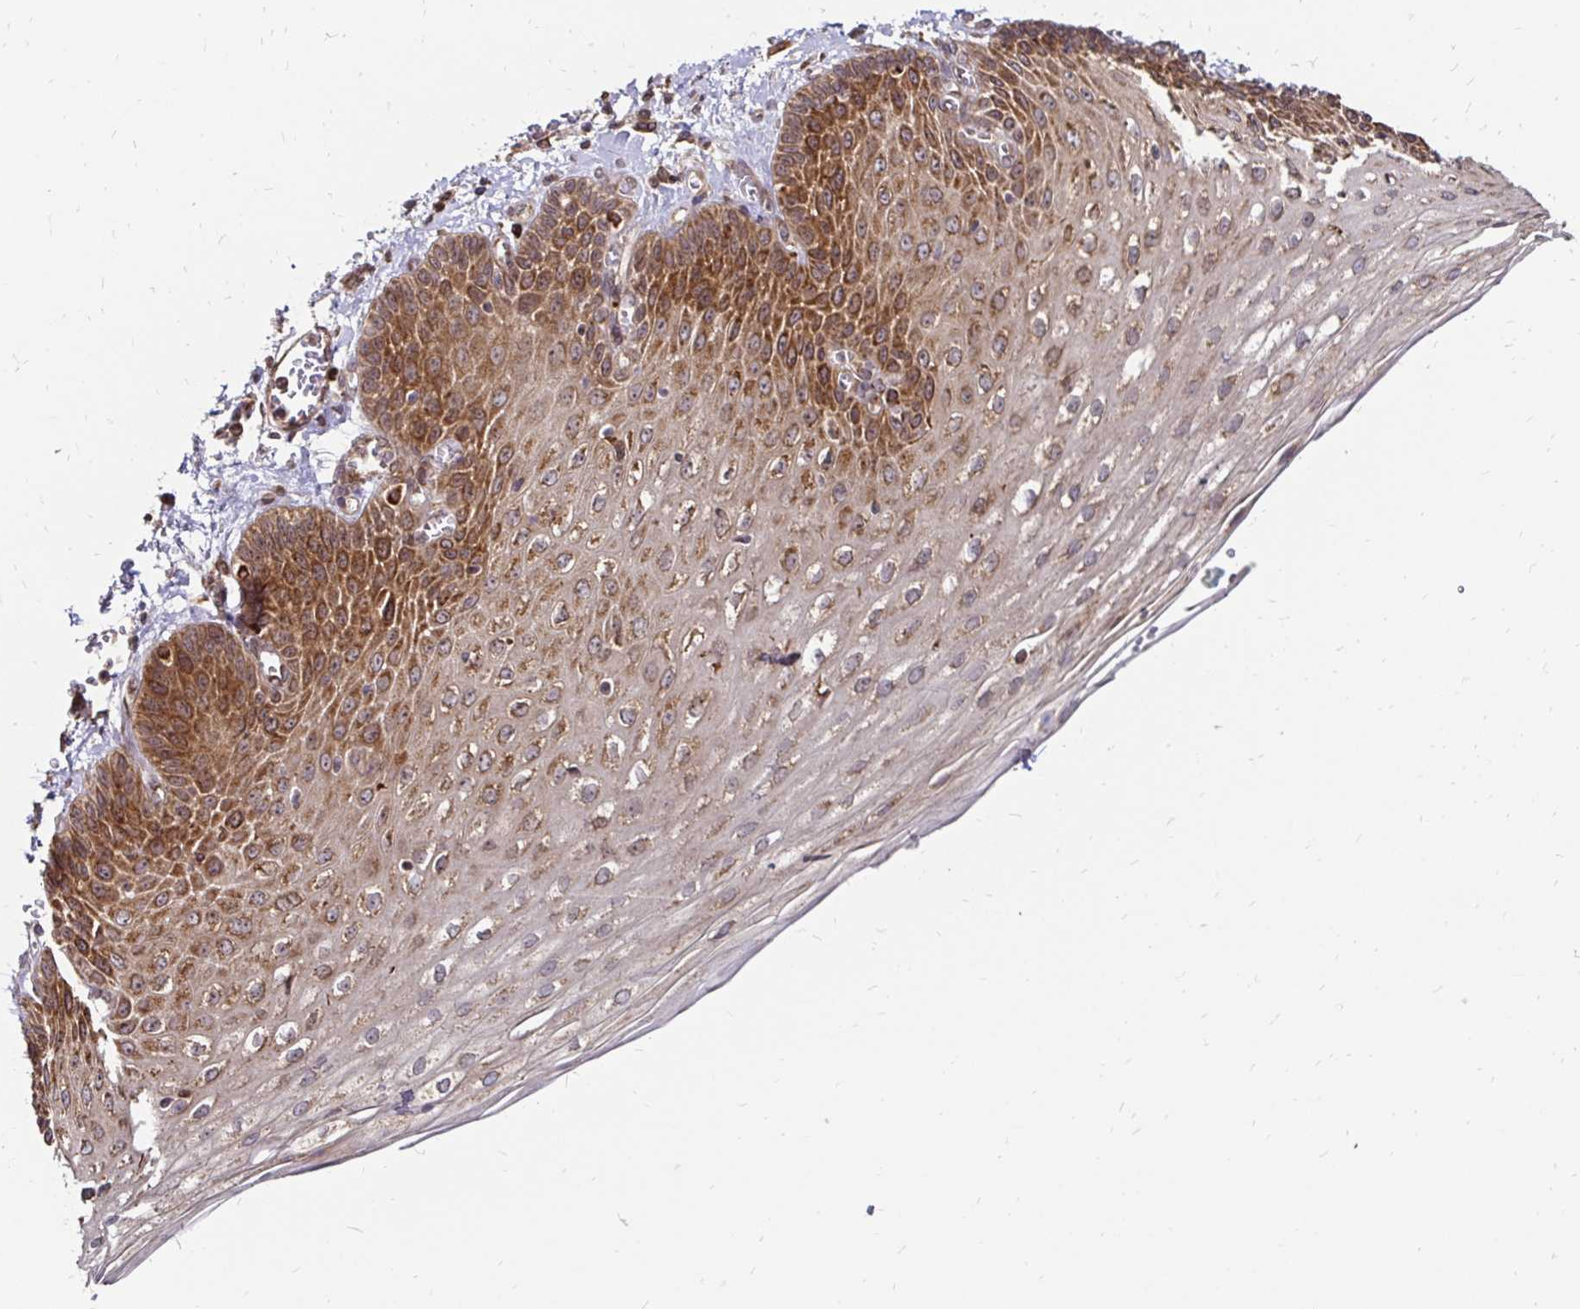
{"staining": {"intensity": "strong", "quantity": ">75%", "location": "cytoplasmic/membranous"}, "tissue": "esophagus", "cell_type": "Squamous epithelial cells", "image_type": "normal", "snomed": [{"axis": "morphology", "description": "Normal tissue, NOS"}, {"axis": "morphology", "description": "Adenocarcinoma, NOS"}, {"axis": "topography", "description": "Esophagus"}], "caption": "Brown immunohistochemical staining in benign human esophagus displays strong cytoplasmic/membranous staining in about >75% of squamous epithelial cells. (DAB = brown stain, brightfield microscopy at high magnification).", "gene": "ZW10", "patient": {"sex": "male", "age": 81}}